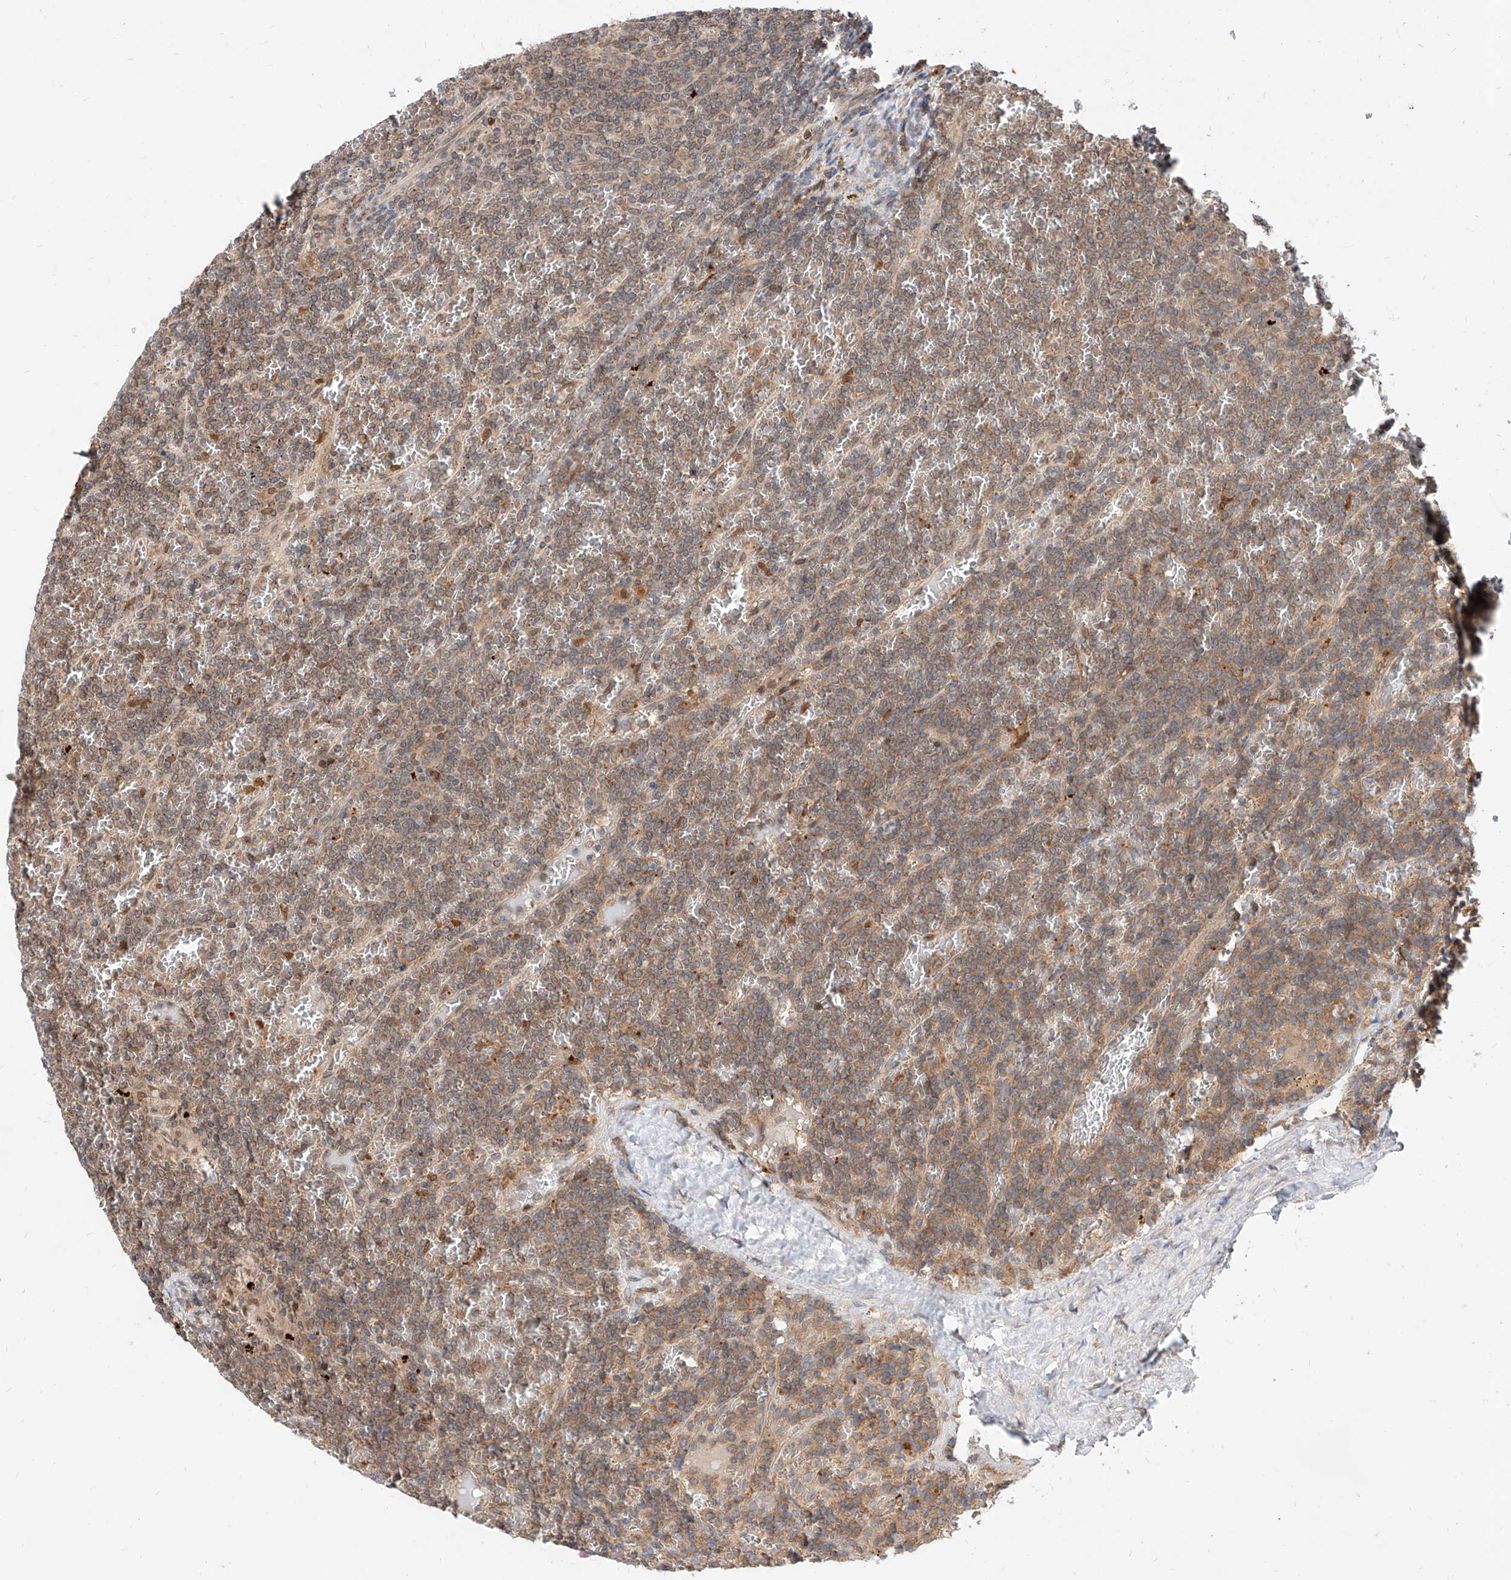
{"staining": {"intensity": "weak", "quantity": ">75%", "location": "cytoplasmic/membranous"}, "tissue": "lymphoma", "cell_type": "Tumor cells", "image_type": "cancer", "snomed": [{"axis": "morphology", "description": "Malignant lymphoma, non-Hodgkin's type, Low grade"}, {"axis": "topography", "description": "Spleen"}], "caption": "A photomicrograph showing weak cytoplasmic/membranous positivity in approximately >75% of tumor cells in malignant lymphoma, non-Hodgkin's type (low-grade), as visualized by brown immunohistochemical staining.", "gene": "DIRAS3", "patient": {"sex": "female", "age": 19}}